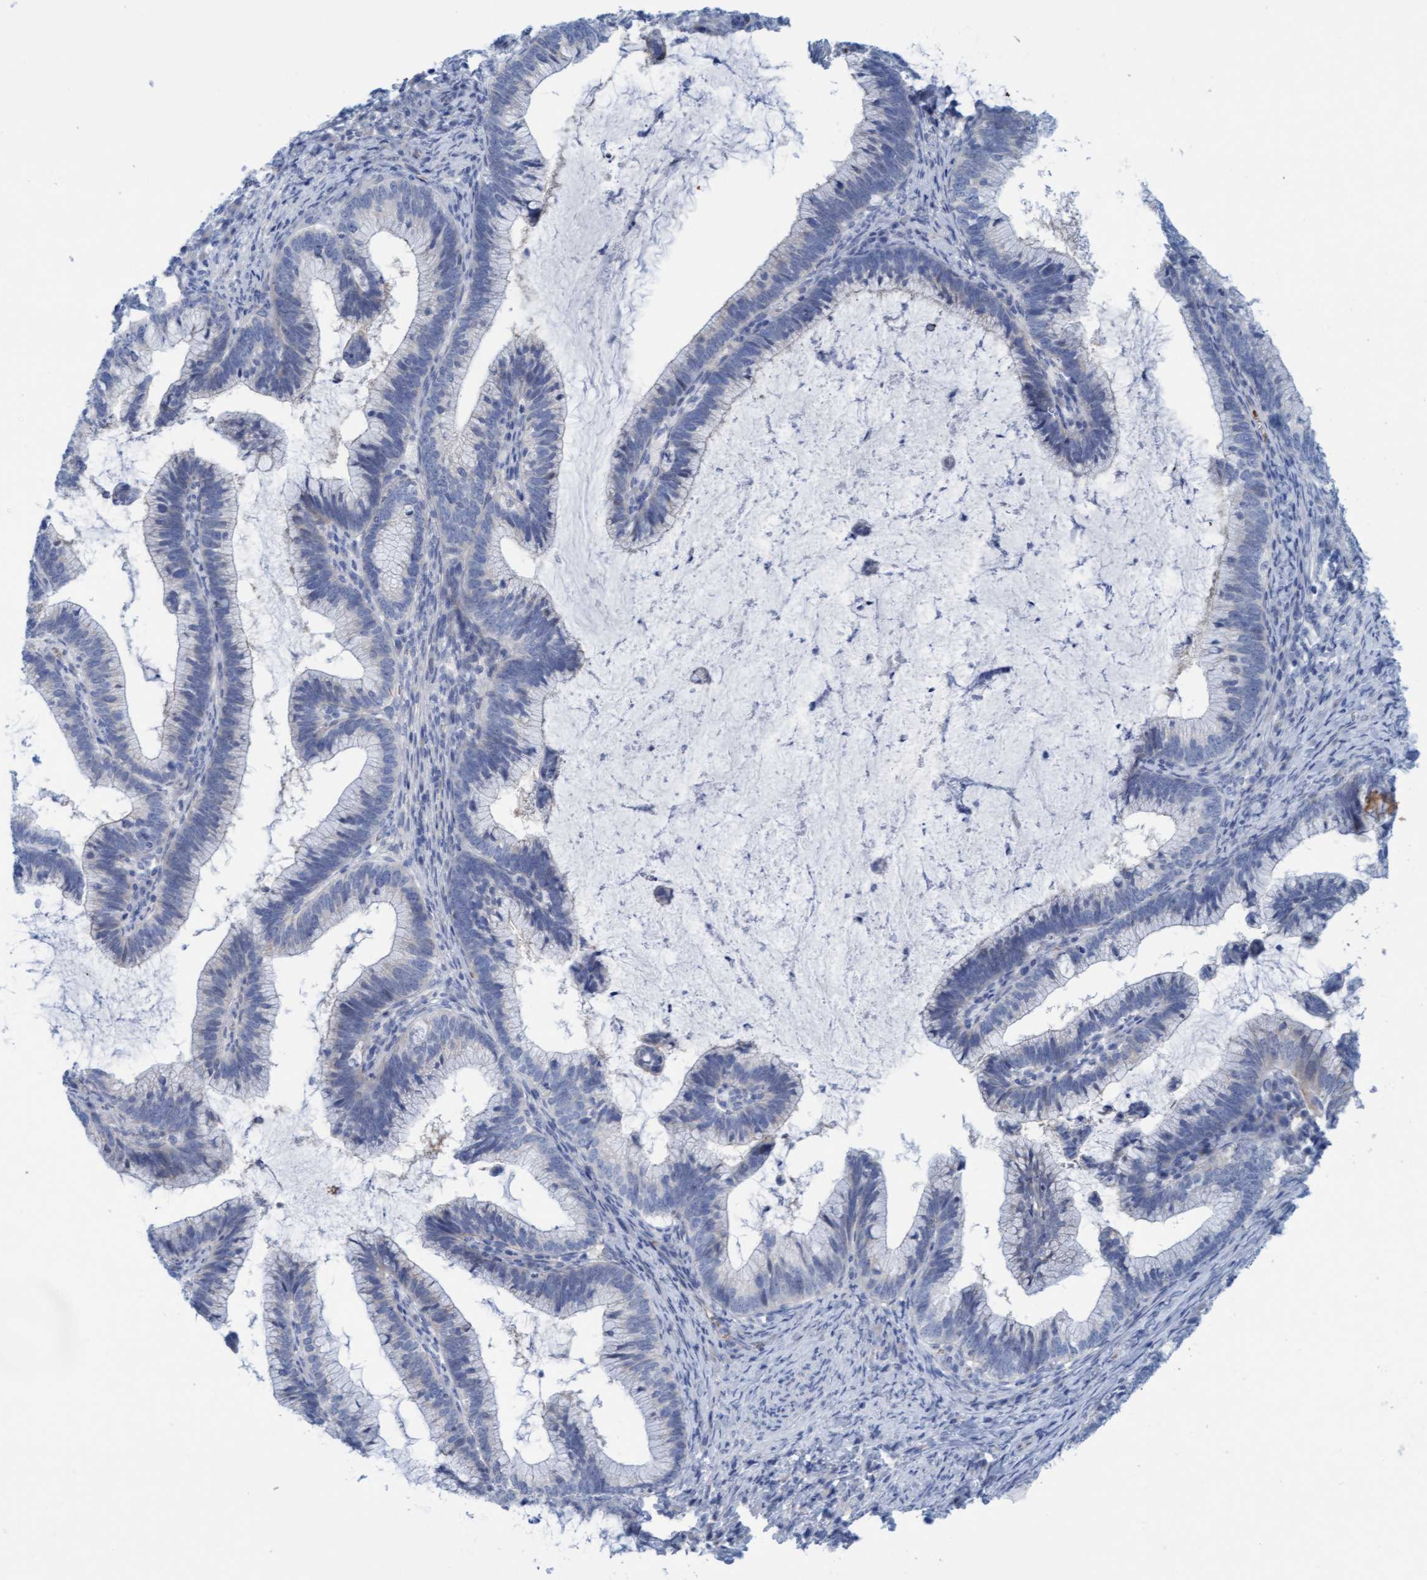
{"staining": {"intensity": "negative", "quantity": "none", "location": "none"}, "tissue": "cervical cancer", "cell_type": "Tumor cells", "image_type": "cancer", "snomed": [{"axis": "morphology", "description": "Adenocarcinoma, NOS"}, {"axis": "topography", "description": "Cervix"}], "caption": "Cervical cancer was stained to show a protein in brown. There is no significant positivity in tumor cells.", "gene": "P2RX5", "patient": {"sex": "female", "age": 36}}